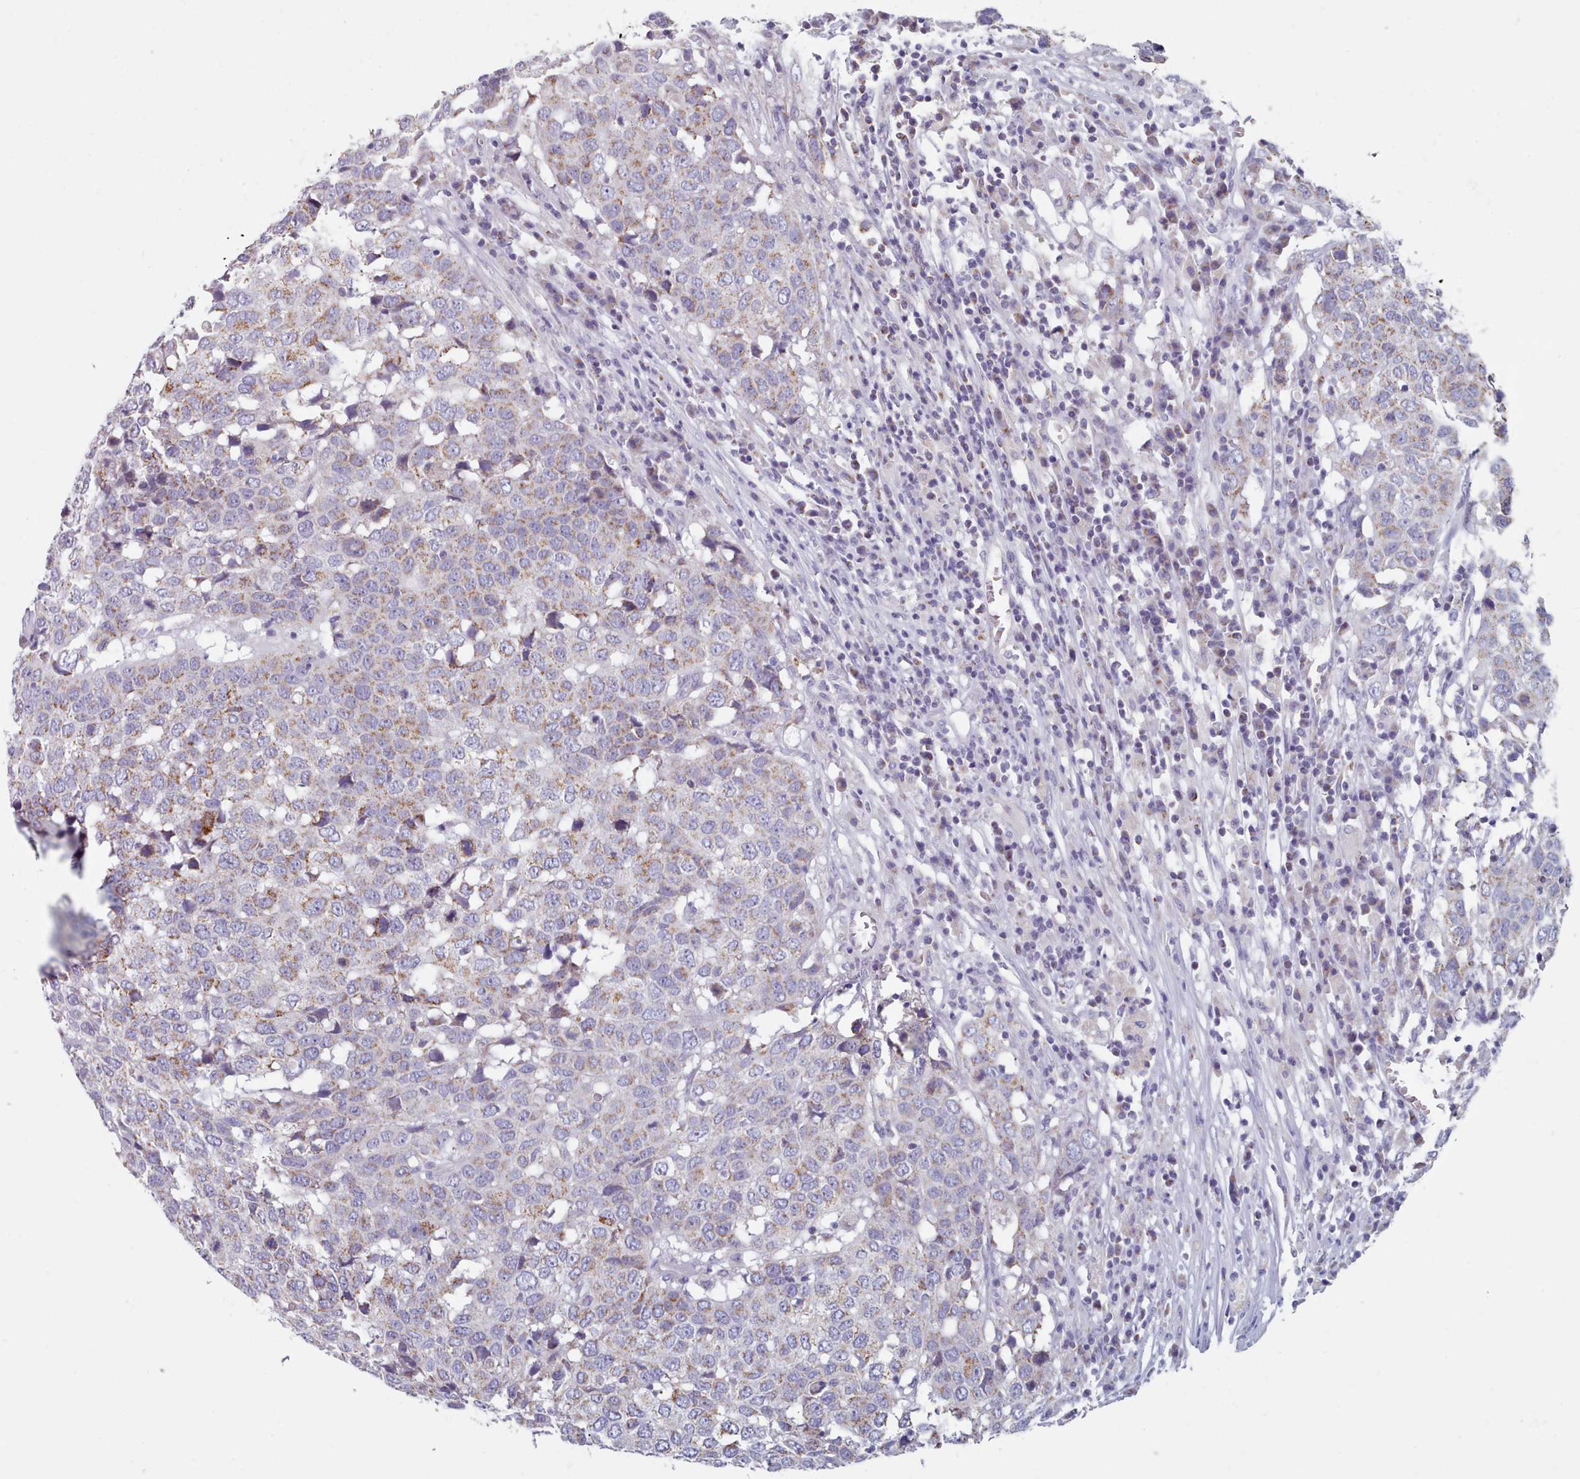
{"staining": {"intensity": "moderate", "quantity": "<25%", "location": "cytoplasmic/membranous"}, "tissue": "head and neck cancer", "cell_type": "Tumor cells", "image_type": "cancer", "snomed": [{"axis": "morphology", "description": "Squamous cell carcinoma, NOS"}, {"axis": "topography", "description": "Head-Neck"}], "caption": "IHC micrograph of head and neck squamous cell carcinoma stained for a protein (brown), which reveals low levels of moderate cytoplasmic/membranous expression in about <25% of tumor cells.", "gene": "HAO1", "patient": {"sex": "male", "age": 66}}